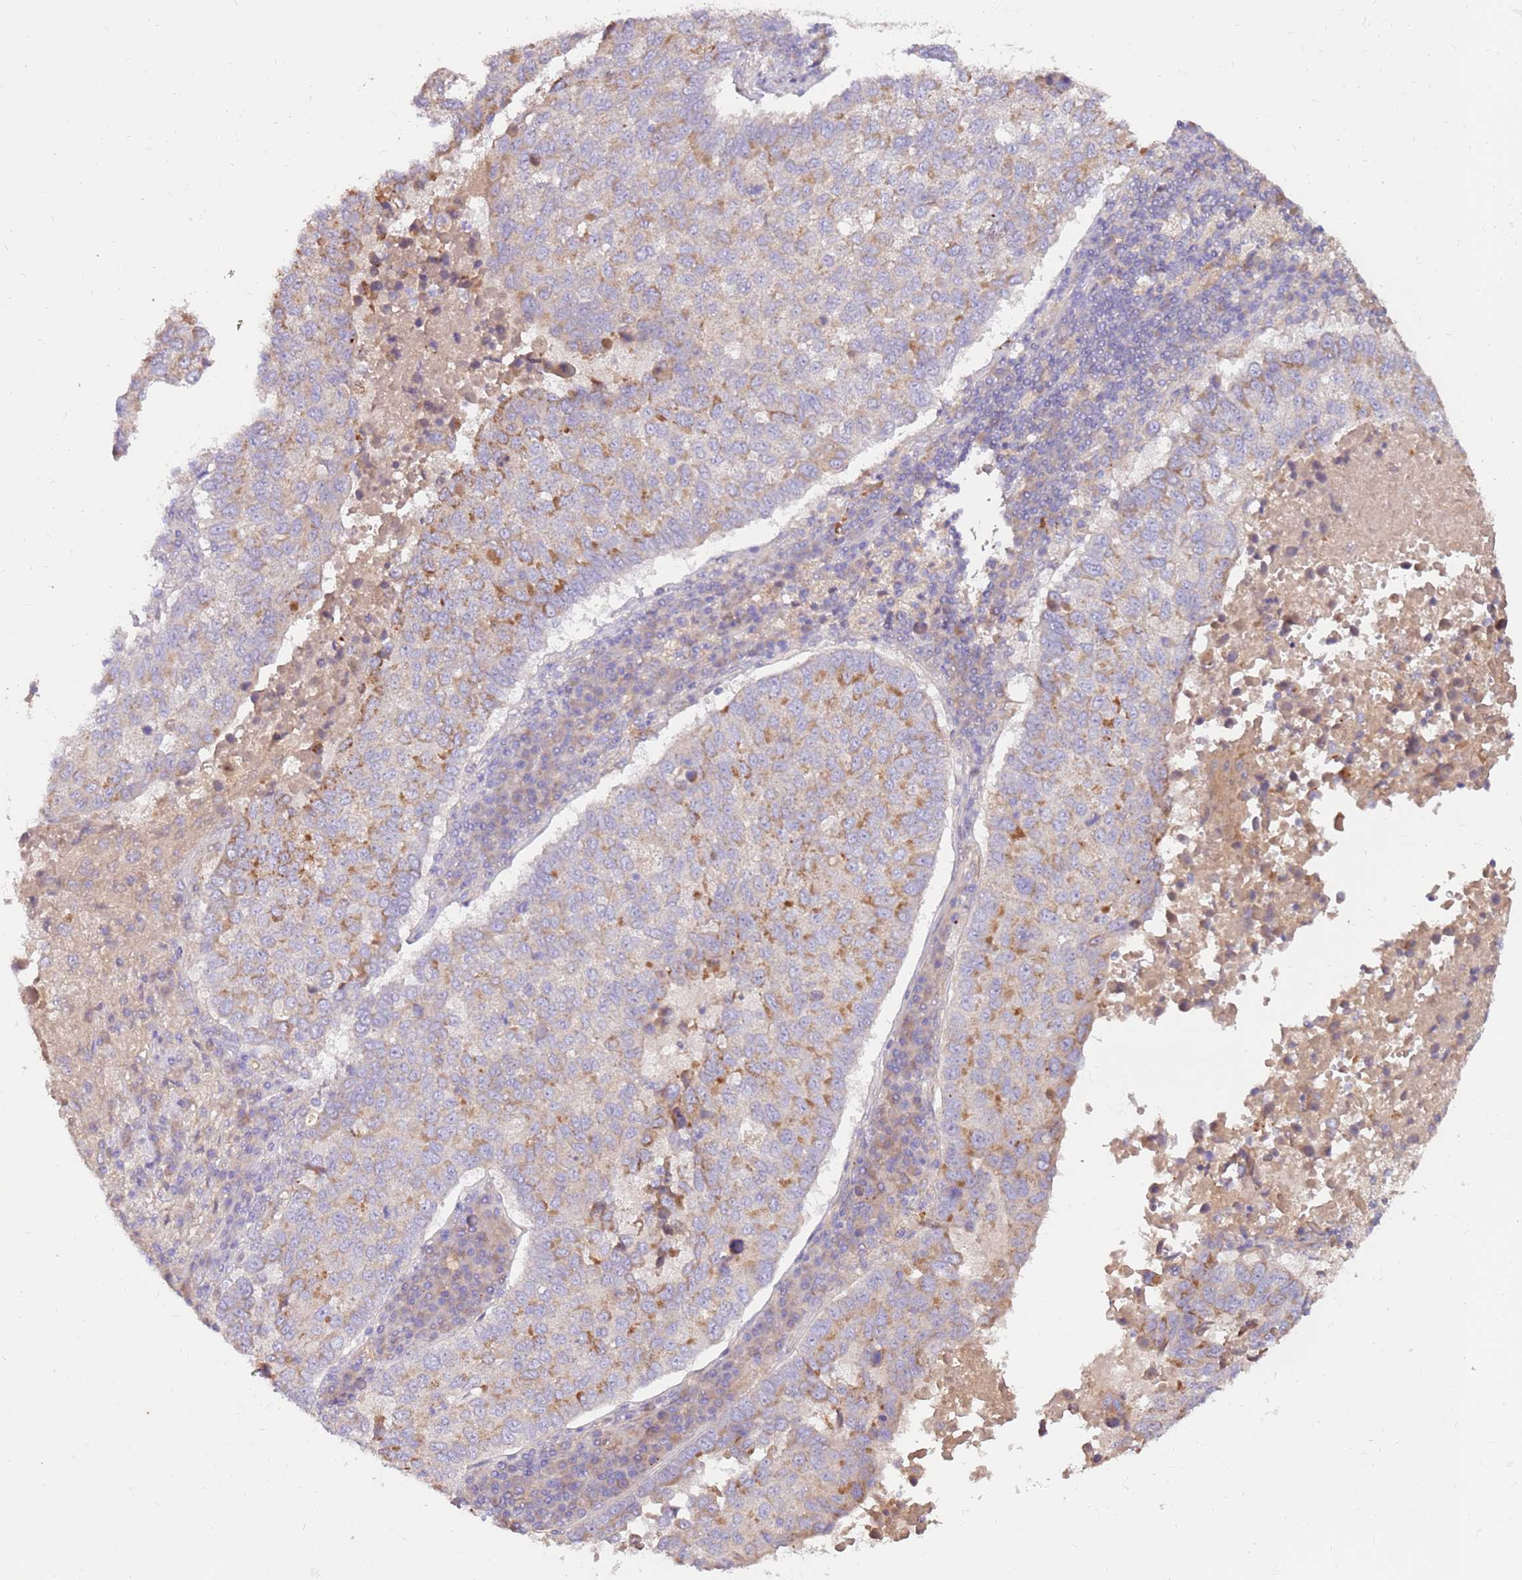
{"staining": {"intensity": "moderate", "quantity": "<25%", "location": "cytoplasmic/membranous"}, "tissue": "lung cancer", "cell_type": "Tumor cells", "image_type": "cancer", "snomed": [{"axis": "morphology", "description": "Squamous cell carcinoma, NOS"}, {"axis": "topography", "description": "Lung"}], "caption": "Protein expression analysis of human lung cancer reveals moderate cytoplasmic/membranous staining in approximately <25% of tumor cells.", "gene": "SLC44A4", "patient": {"sex": "male", "age": 73}}